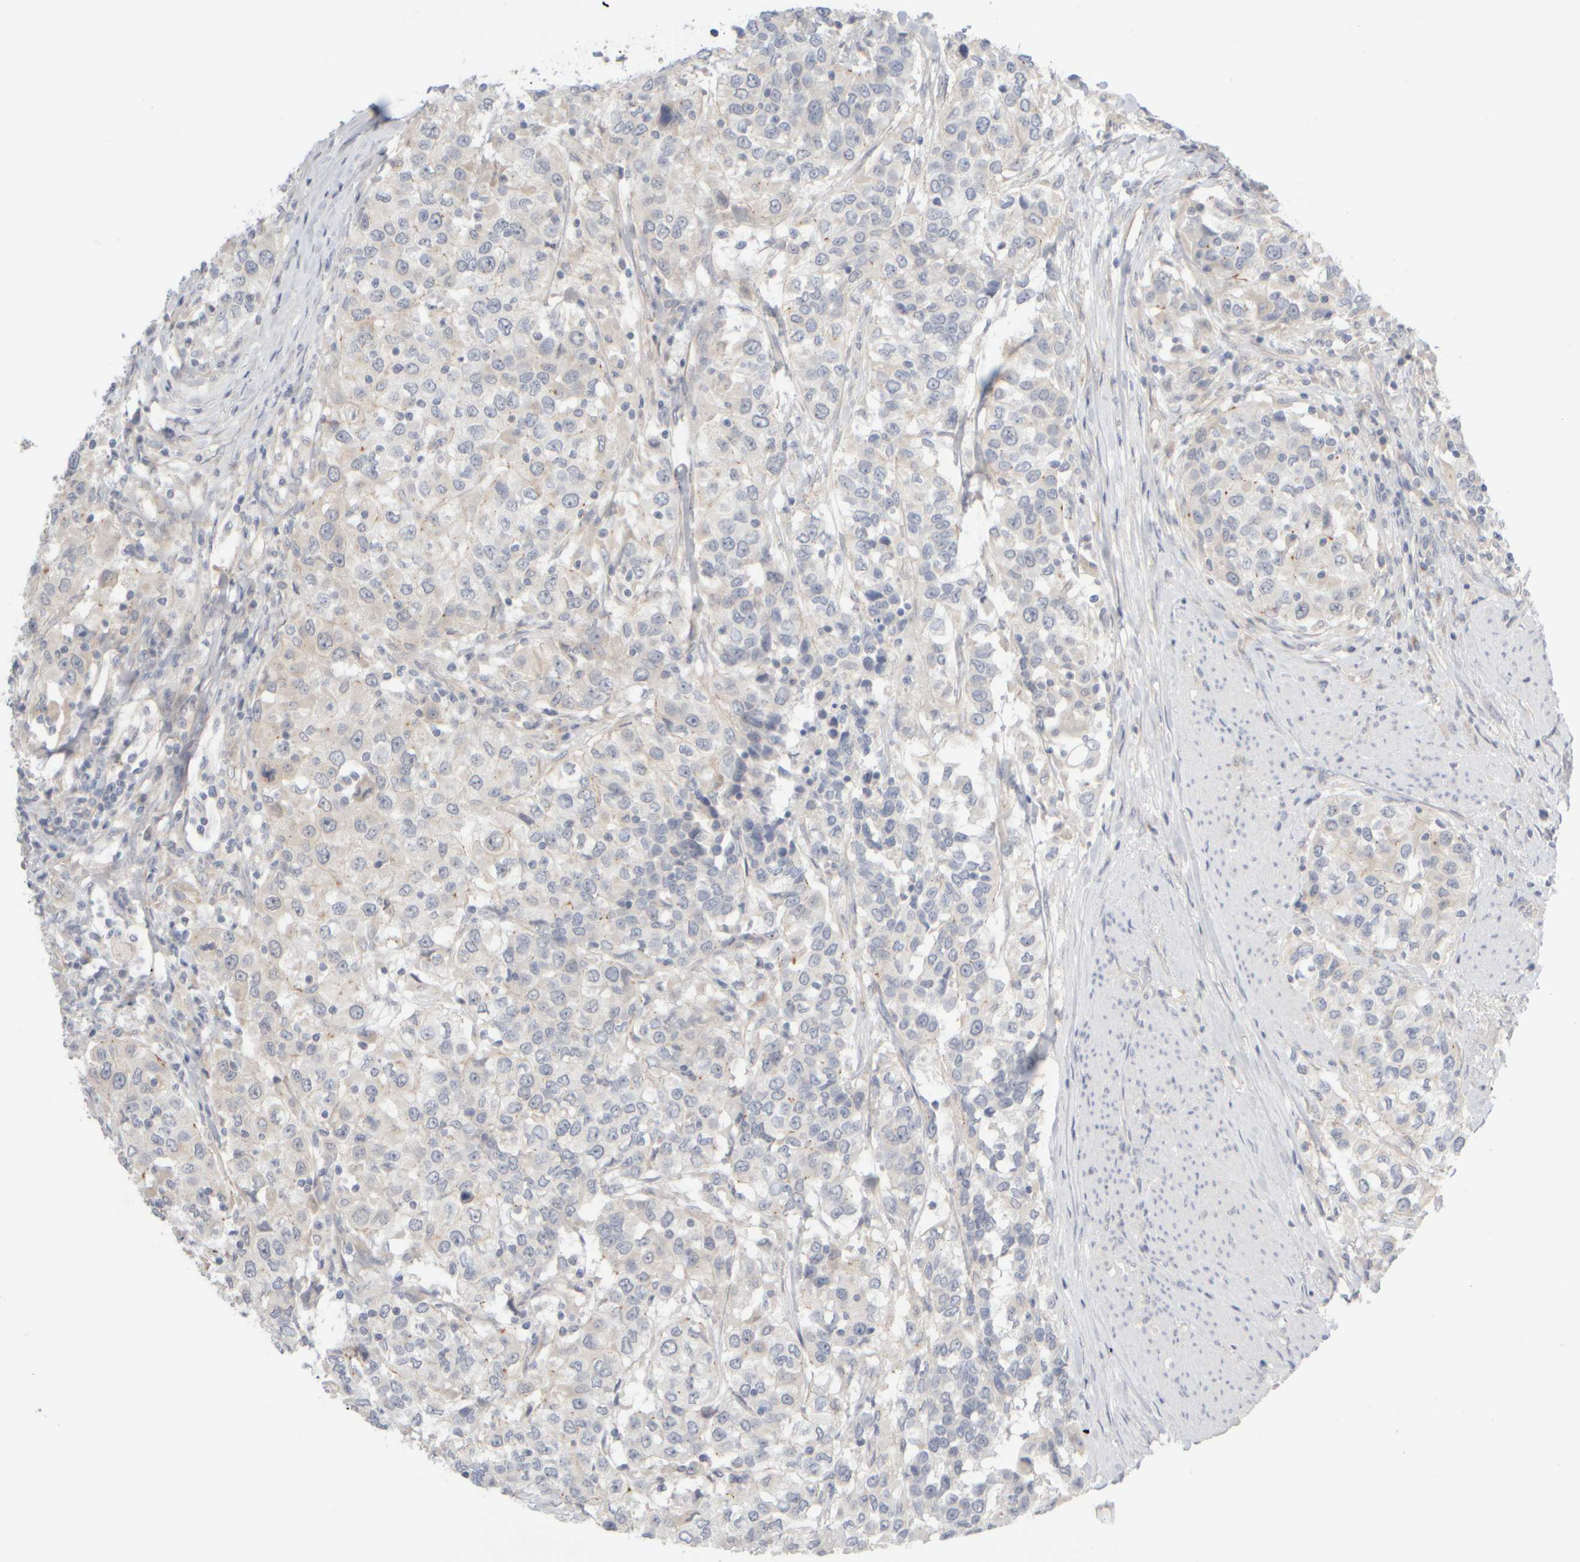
{"staining": {"intensity": "weak", "quantity": "<25%", "location": "cytoplasmic/membranous"}, "tissue": "urothelial cancer", "cell_type": "Tumor cells", "image_type": "cancer", "snomed": [{"axis": "morphology", "description": "Urothelial carcinoma, High grade"}, {"axis": "topography", "description": "Urinary bladder"}], "caption": "Tumor cells are negative for protein expression in human high-grade urothelial carcinoma.", "gene": "GOPC", "patient": {"sex": "female", "age": 80}}